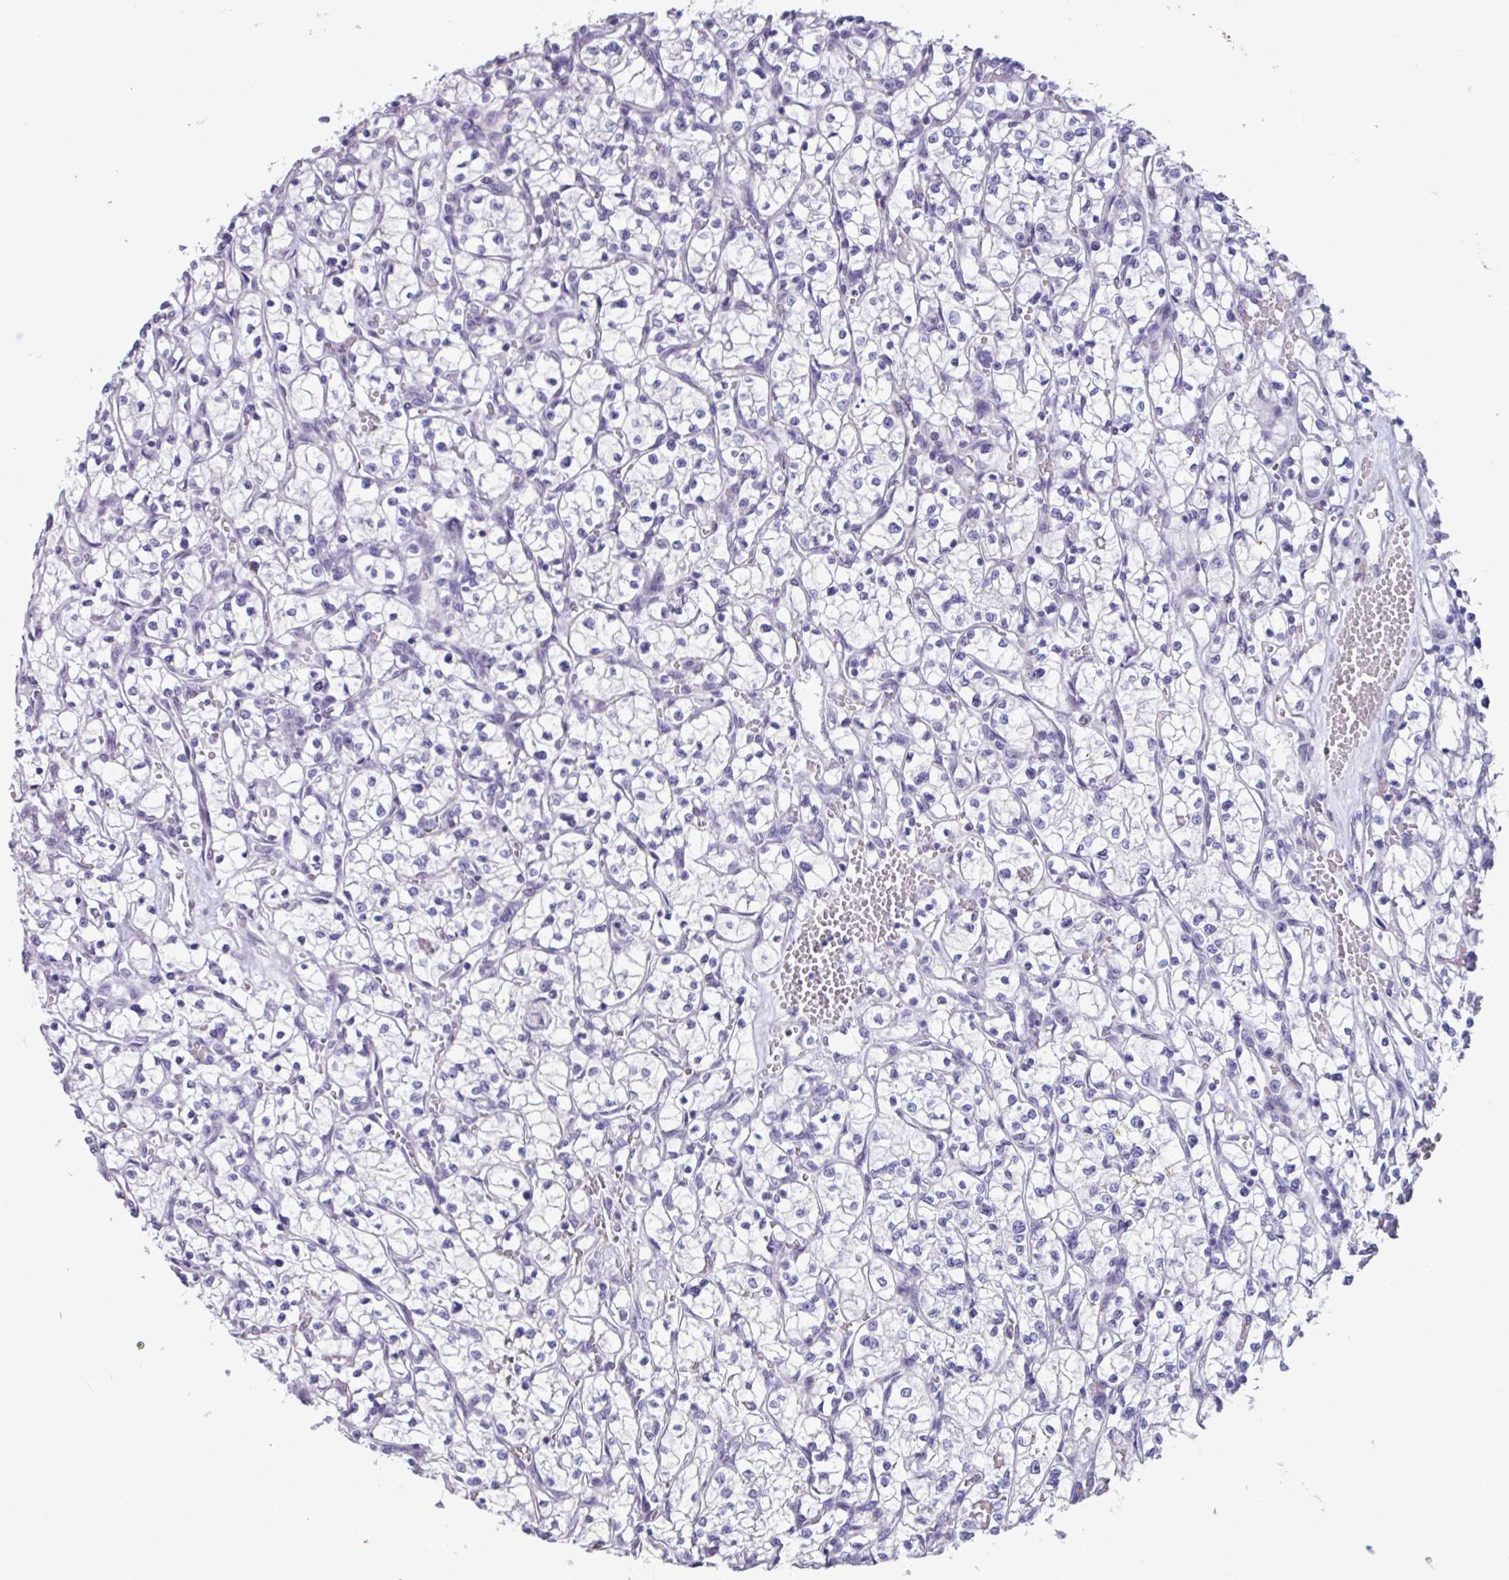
{"staining": {"intensity": "negative", "quantity": "none", "location": "none"}, "tissue": "renal cancer", "cell_type": "Tumor cells", "image_type": "cancer", "snomed": [{"axis": "morphology", "description": "Adenocarcinoma, NOS"}, {"axis": "topography", "description": "Kidney"}], "caption": "Tumor cells are negative for protein expression in human renal adenocarcinoma.", "gene": "OTX1", "patient": {"sex": "female", "age": 64}}